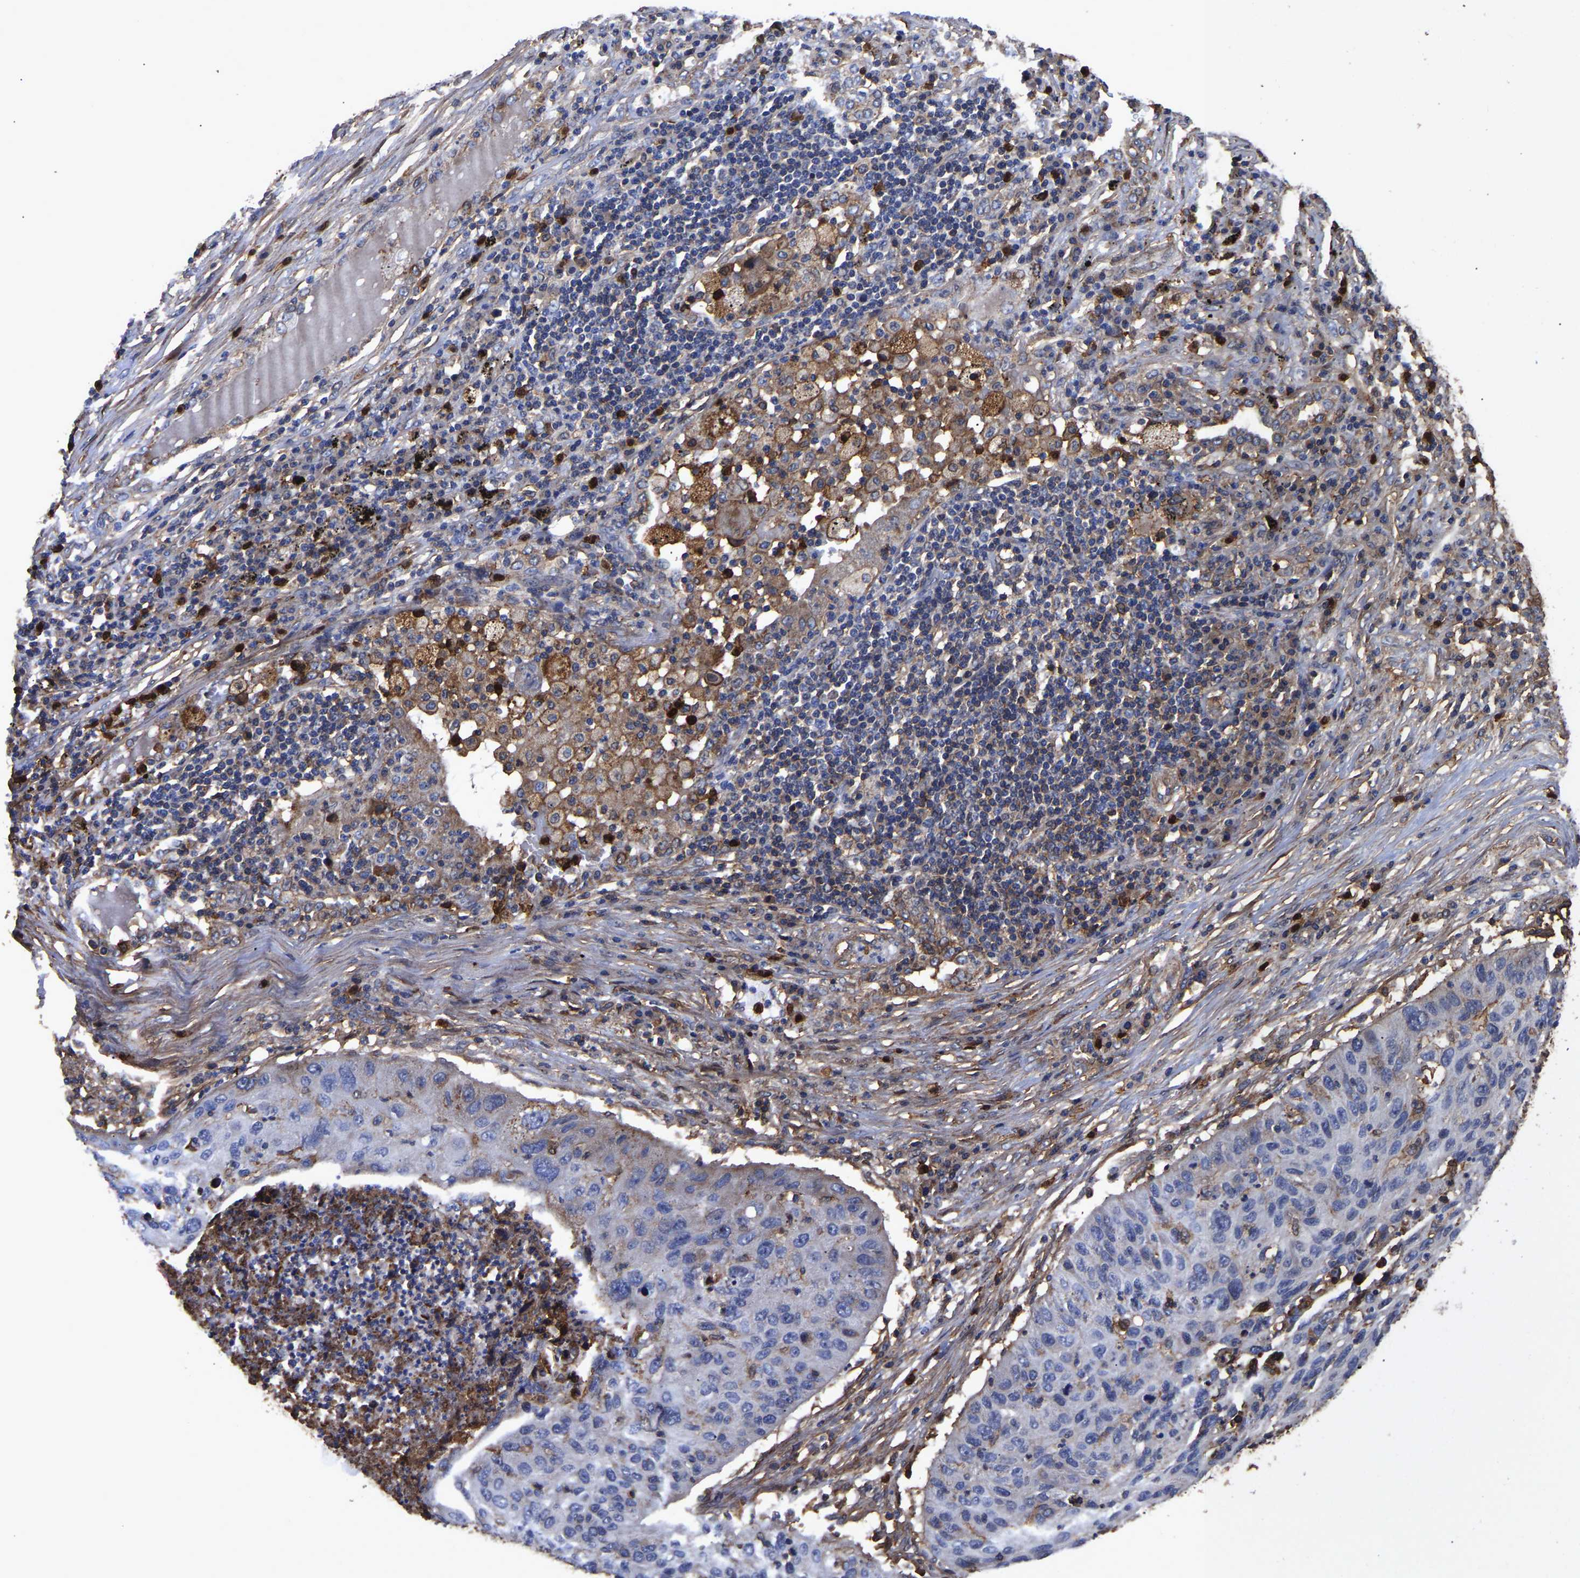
{"staining": {"intensity": "negative", "quantity": "none", "location": "none"}, "tissue": "lung cancer", "cell_type": "Tumor cells", "image_type": "cancer", "snomed": [{"axis": "morphology", "description": "Squamous cell carcinoma, NOS"}, {"axis": "topography", "description": "Lung"}], "caption": "Immunohistochemistry (IHC) image of lung cancer stained for a protein (brown), which reveals no positivity in tumor cells.", "gene": "LIF", "patient": {"sex": "female", "age": 63}}